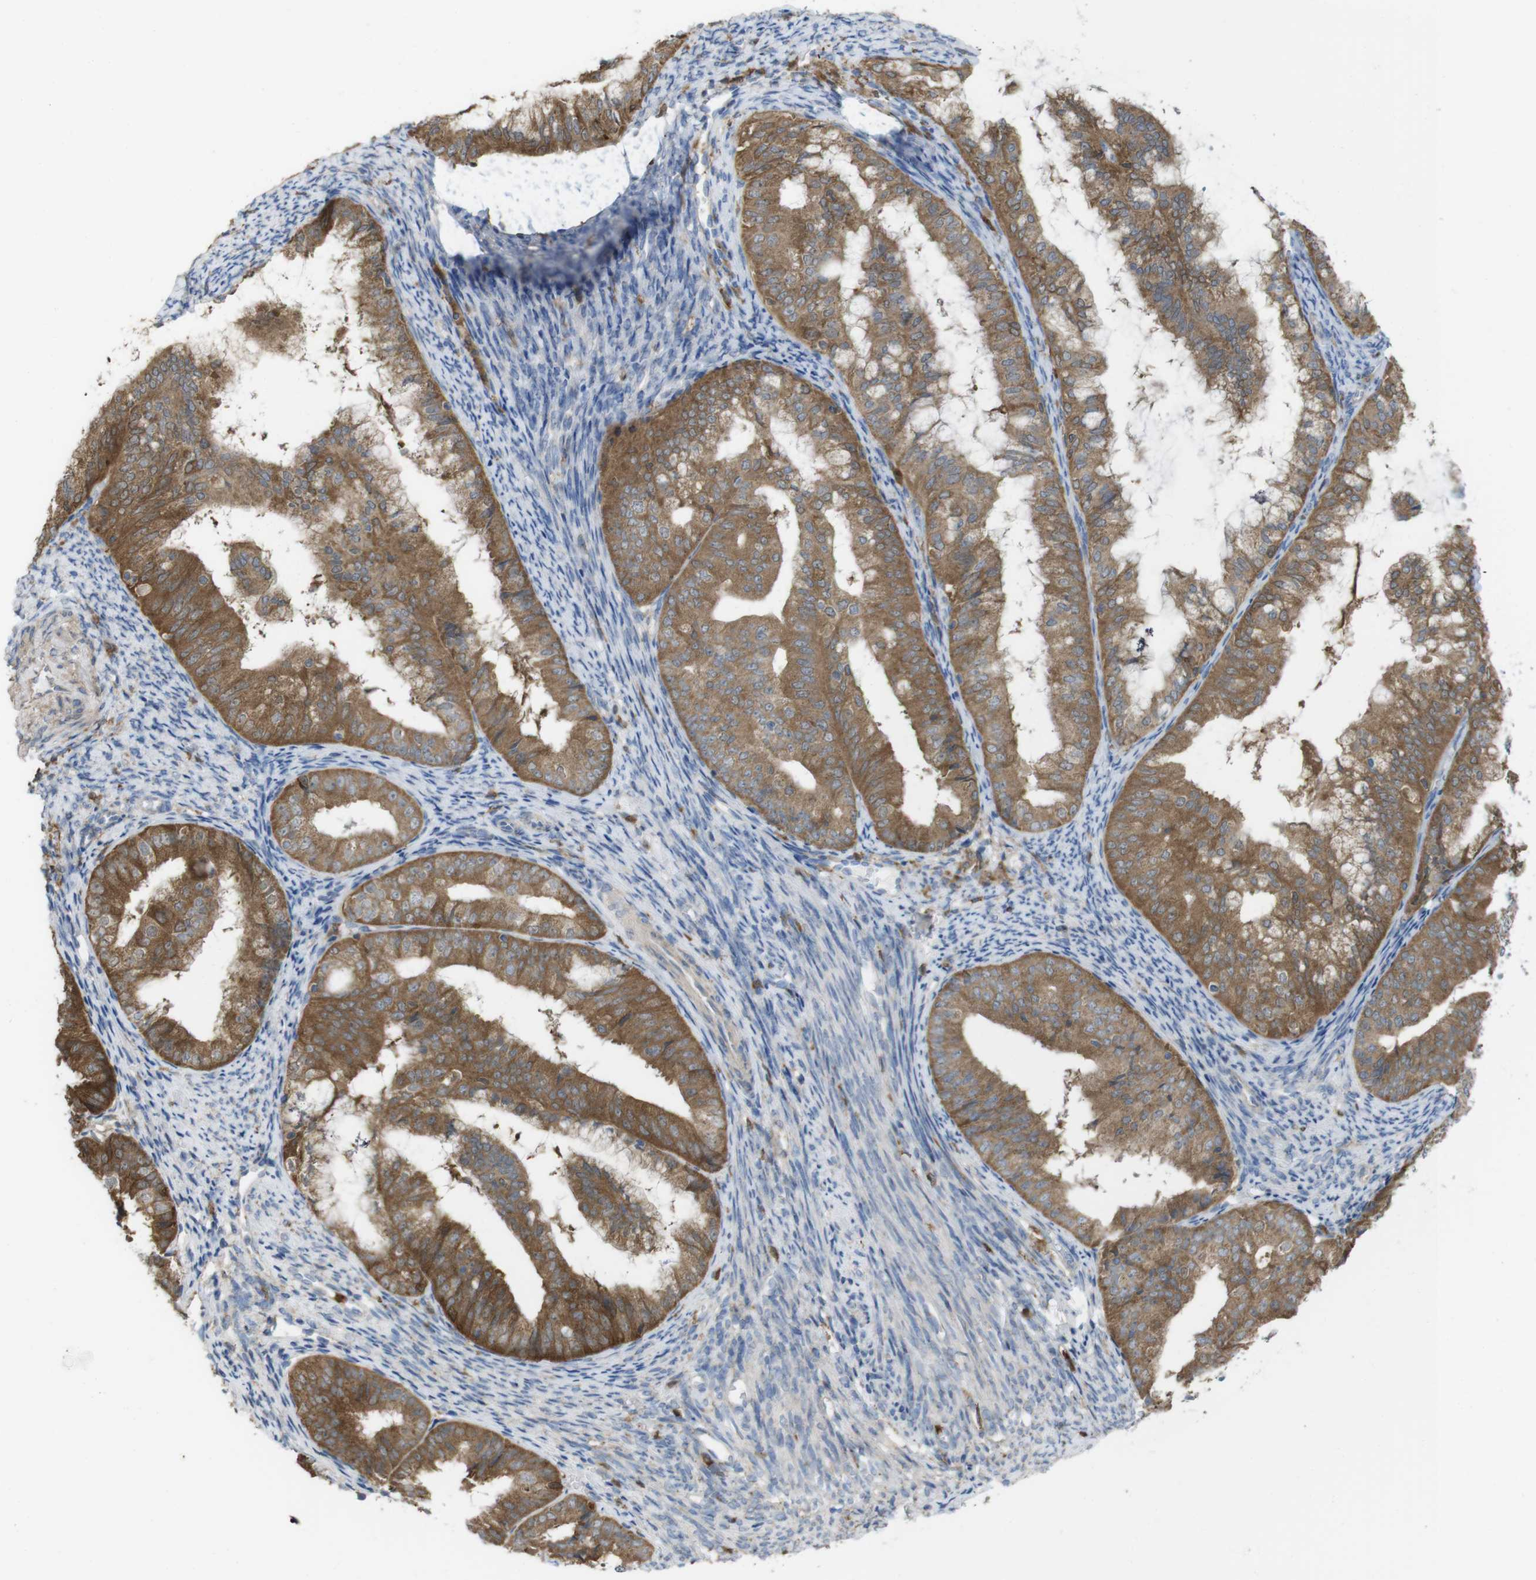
{"staining": {"intensity": "moderate", "quantity": ">75%", "location": "cytoplasmic/membranous"}, "tissue": "endometrial cancer", "cell_type": "Tumor cells", "image_type": "cancer", "snomed": [{"axis": "morphology", "description": "Adenocarcinoma, NOS"}, {"axis": "topography", "description": "Endometrium"}], "caption": "This photomicrograph demonstrates immunohistochemistry staining of endometrial adenocarcinoma, with medium moderate cytoplasmic/membranous positivity in about >75% of tumor cells.", "gene": "PRKCD", "patient": {"sex": "female", "age": 63}}